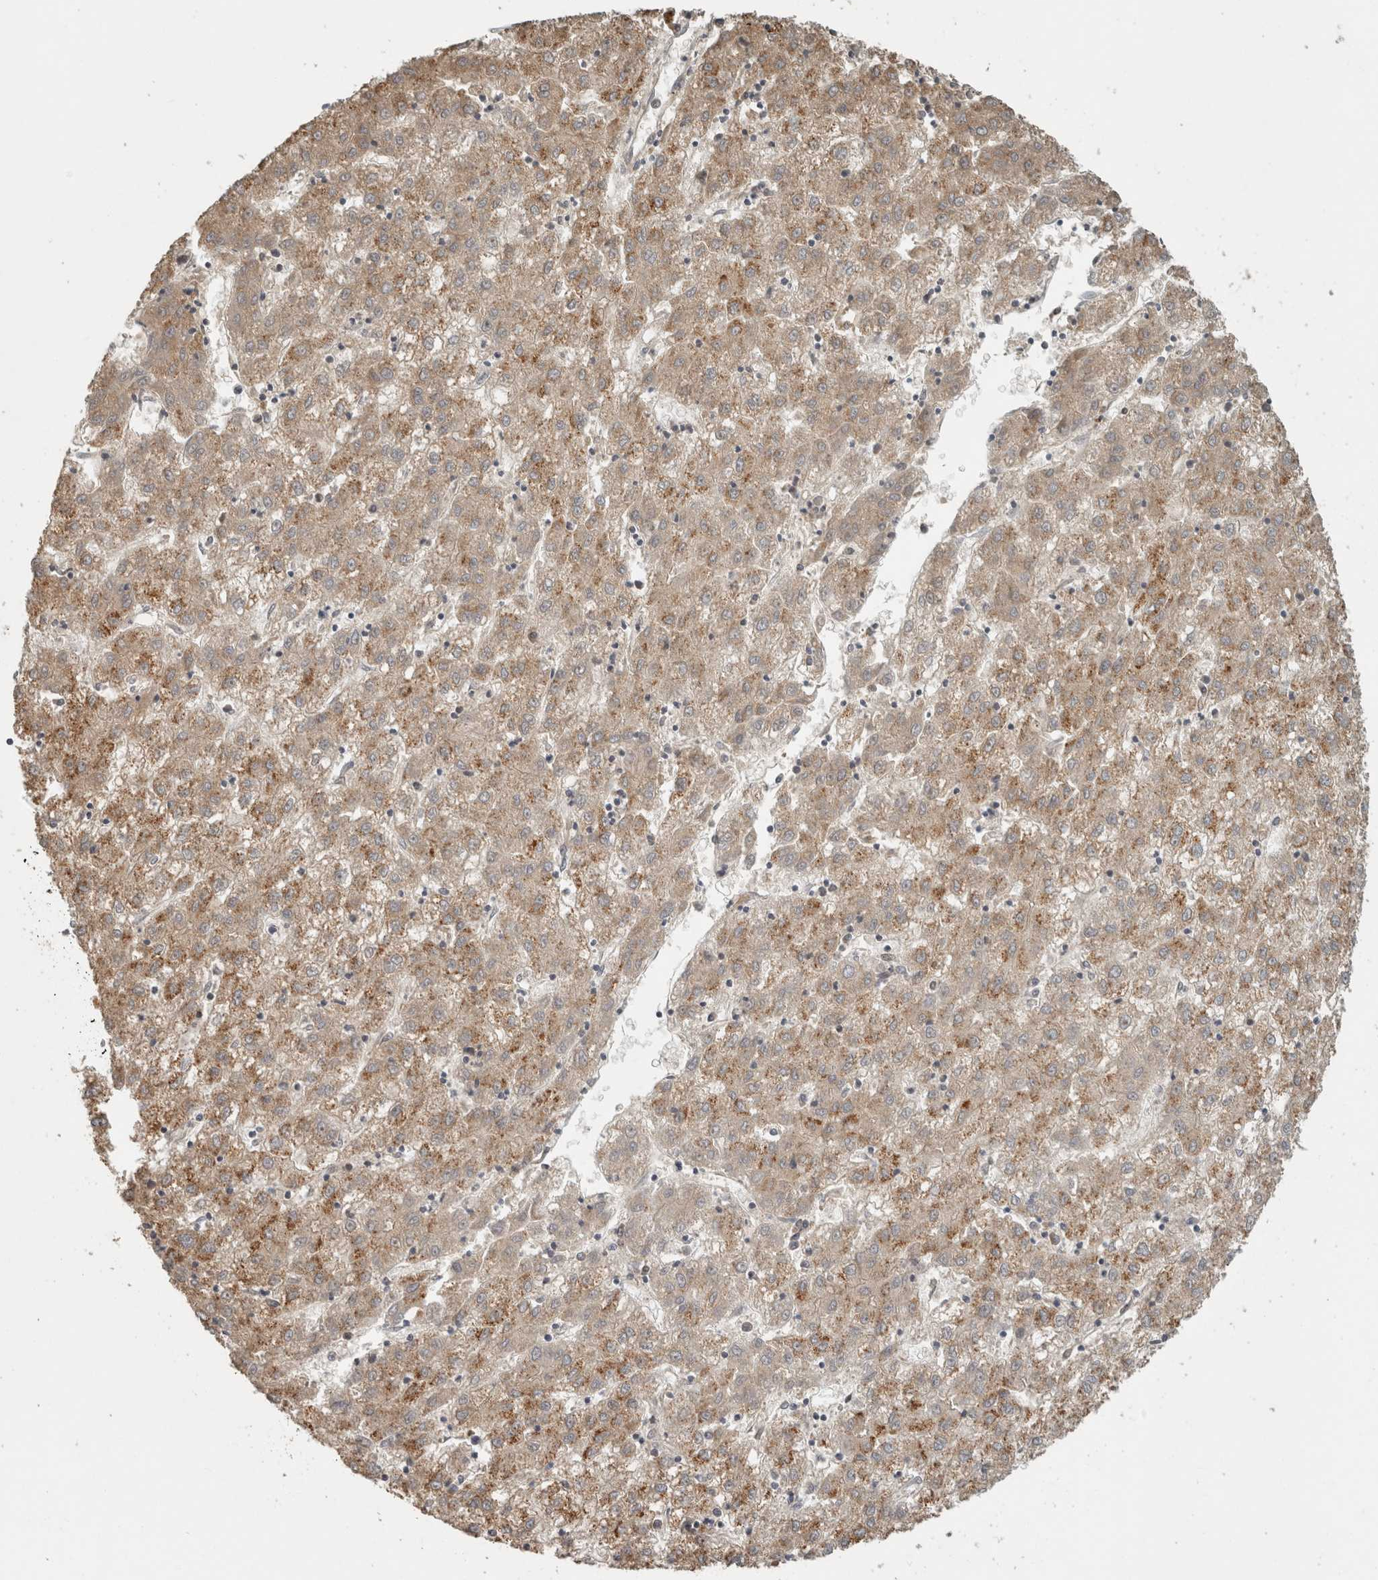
{"staining": {"intensity": "moderate", "quantity": ">75%", "location": "cytoplasmic/membranous"}, "tissue": "liver cancer", "cell_type": "Tumor cells", "image_type": "cancer", "snomed": [{"axis": "morphology", "description": "Carcinoma, Hepatocellular, NOS"}, {"axis": "topography", "description": "Liver"}], "caption": "About >75% of tumor cells in liver cancer (hepatocellular carcinoma) show moderate cytoplasmic/membranous protein positivity as visualized by brown immunohistochemical staining.", "gene": "SIPA1L2", "patient": {"sex": "male", "age": 72}}